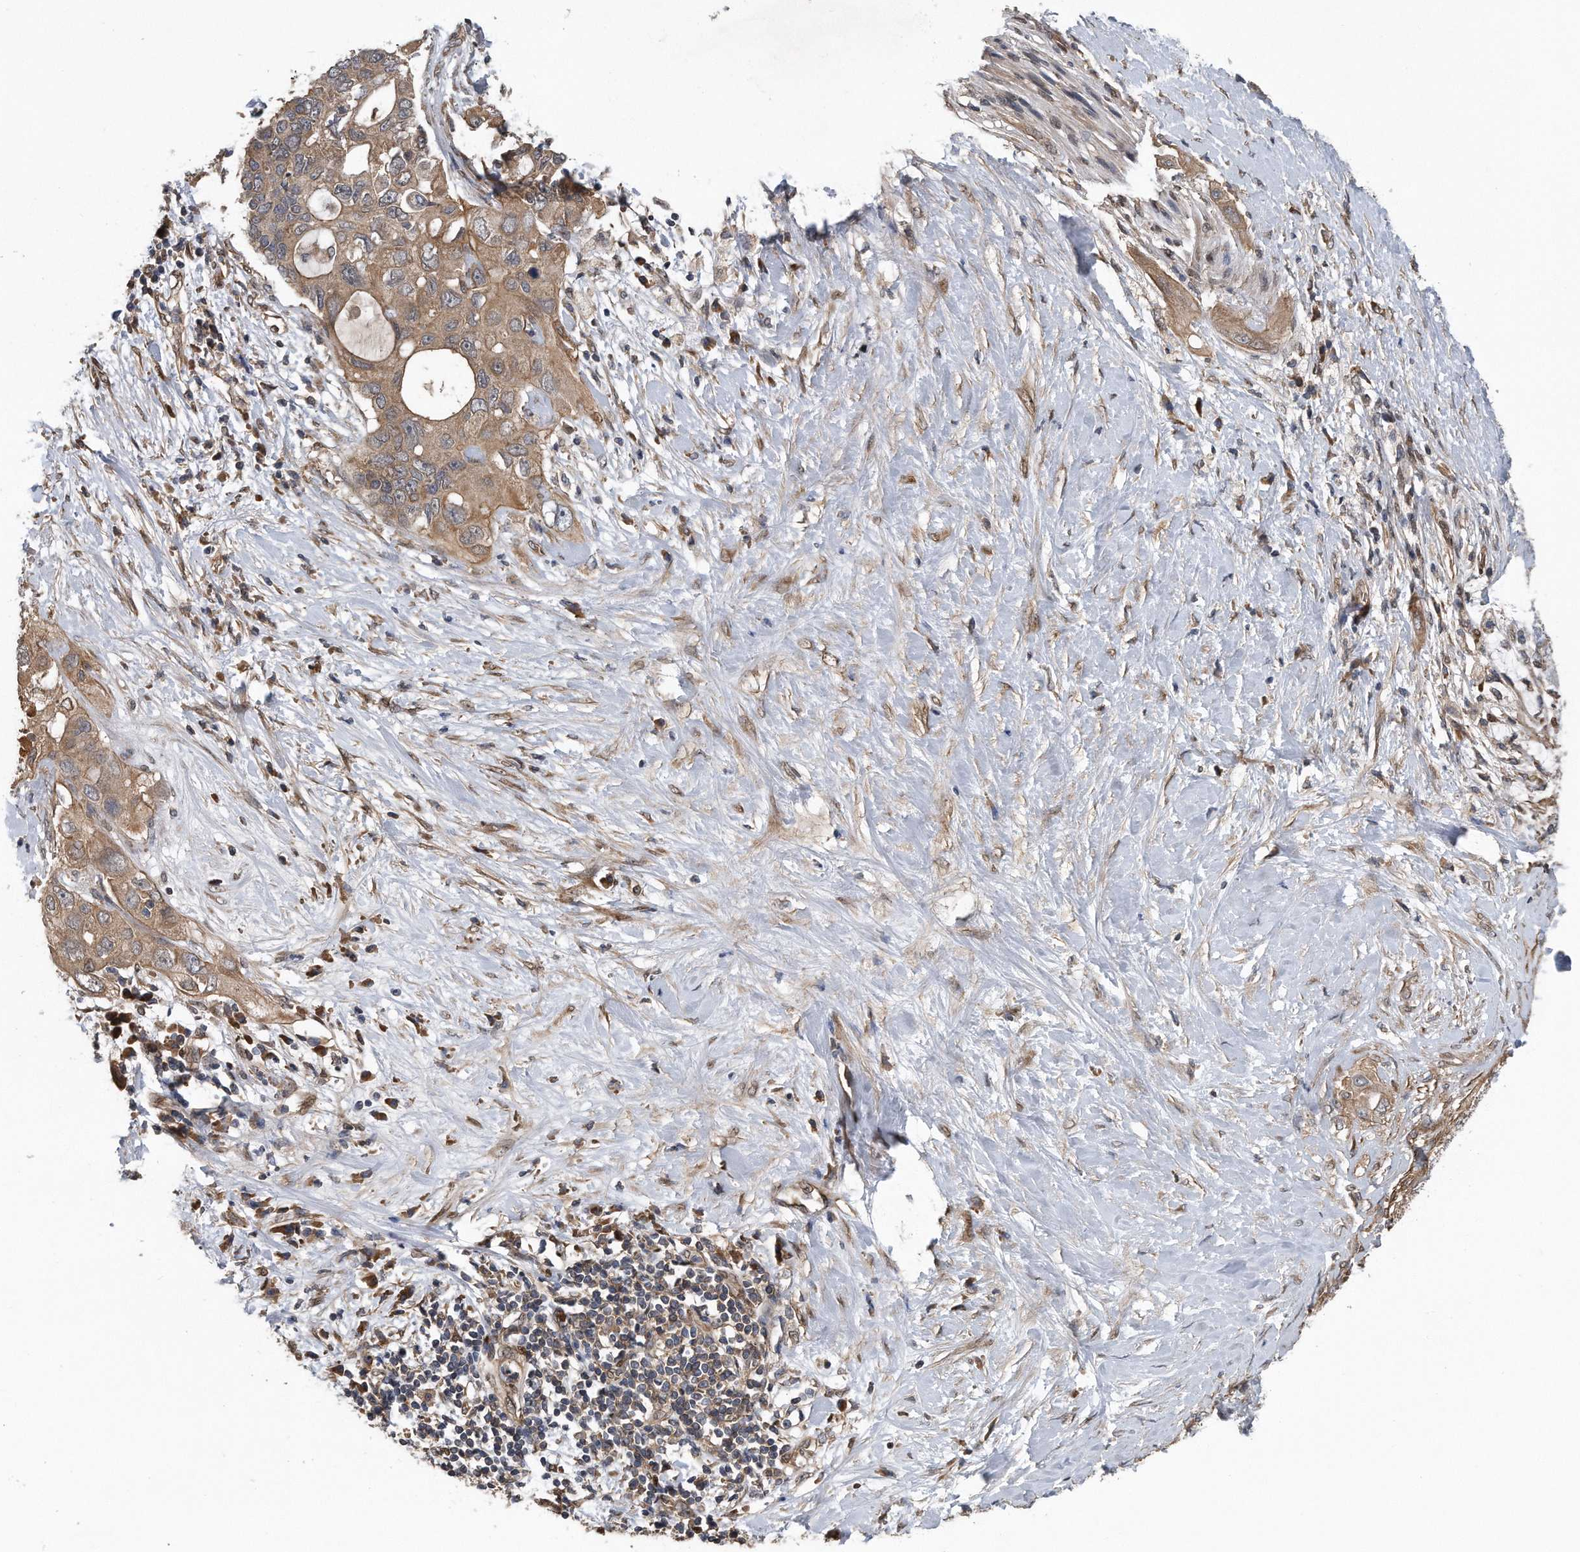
{"staining": {"intensity": "moderate", "quantity": ">75%", "location": "cytoplasmic/membranous"}, "tissue": "pancreatic cancer", "cell_type": "Tumor cells", "image_type": "cancer", "snomed": [{"axis": "morphology", "description": "Adenocarcinoma, NOS"}, {"axis": "topography", "description": "Pancreas"}], "caption": "Pancreatic cancer stained with a brown dye shows moderate cytoplasmic/membranous positive positivity in about >75% of tumor cells.", "gene": "ZNF79", "patient": {"sex": "female", "age": 56}}